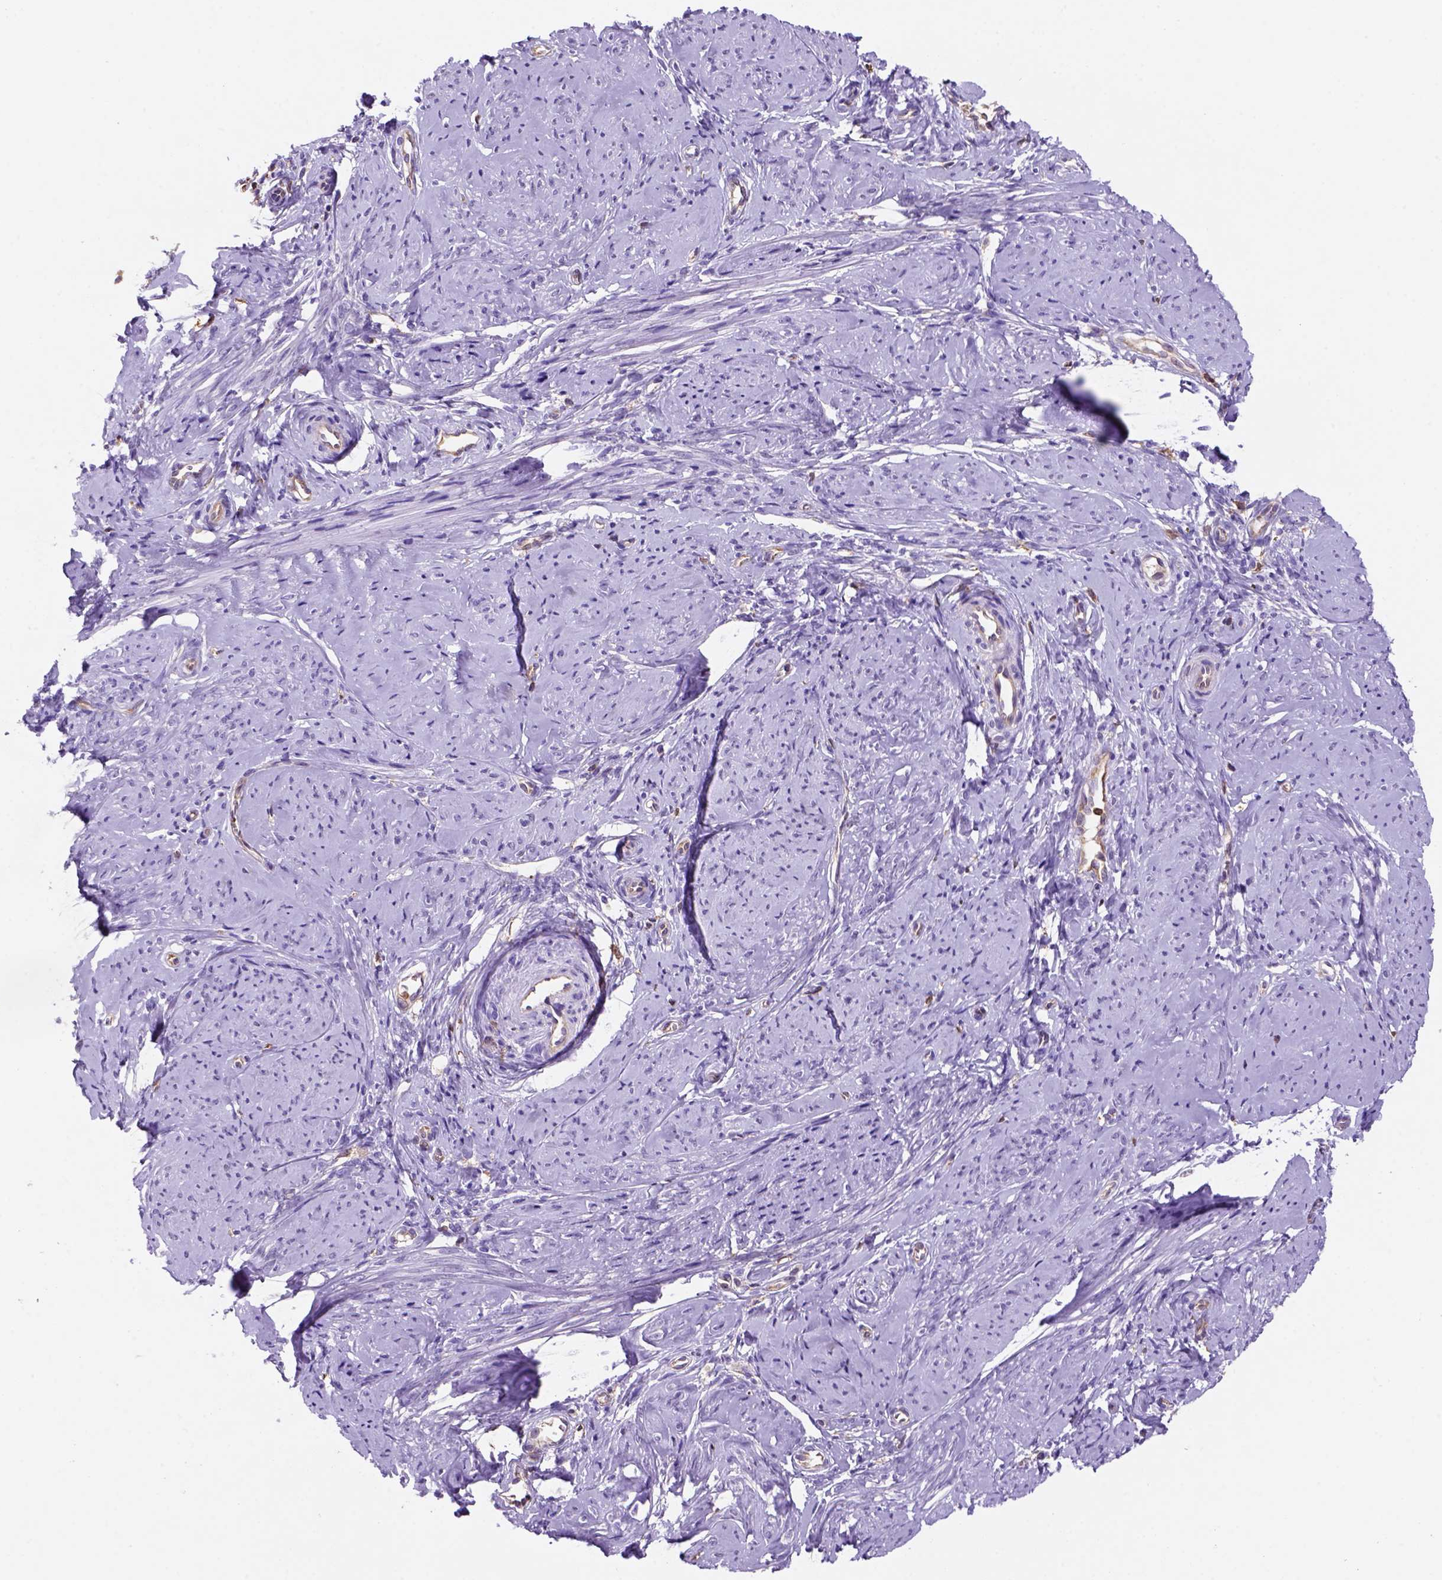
{"staining": {"intensity": "negative", "quantity": "none", "location": "none"}, "tissue": "smooth muscle", "cell_type": "Smooth muscle cells", "image_type": "normal", "snomed": [{"axis": "morphology", "description": "Normal tissue, NOS"}, {"axis": "topography", "description": "Smooth muscle"}], "caption": "Human smooth muscle stained for a protein using IHC exhibits no staining in smooth muscle cells.", "gene": "INPP5D", "patient": {"sex": "female", "age": 48}}